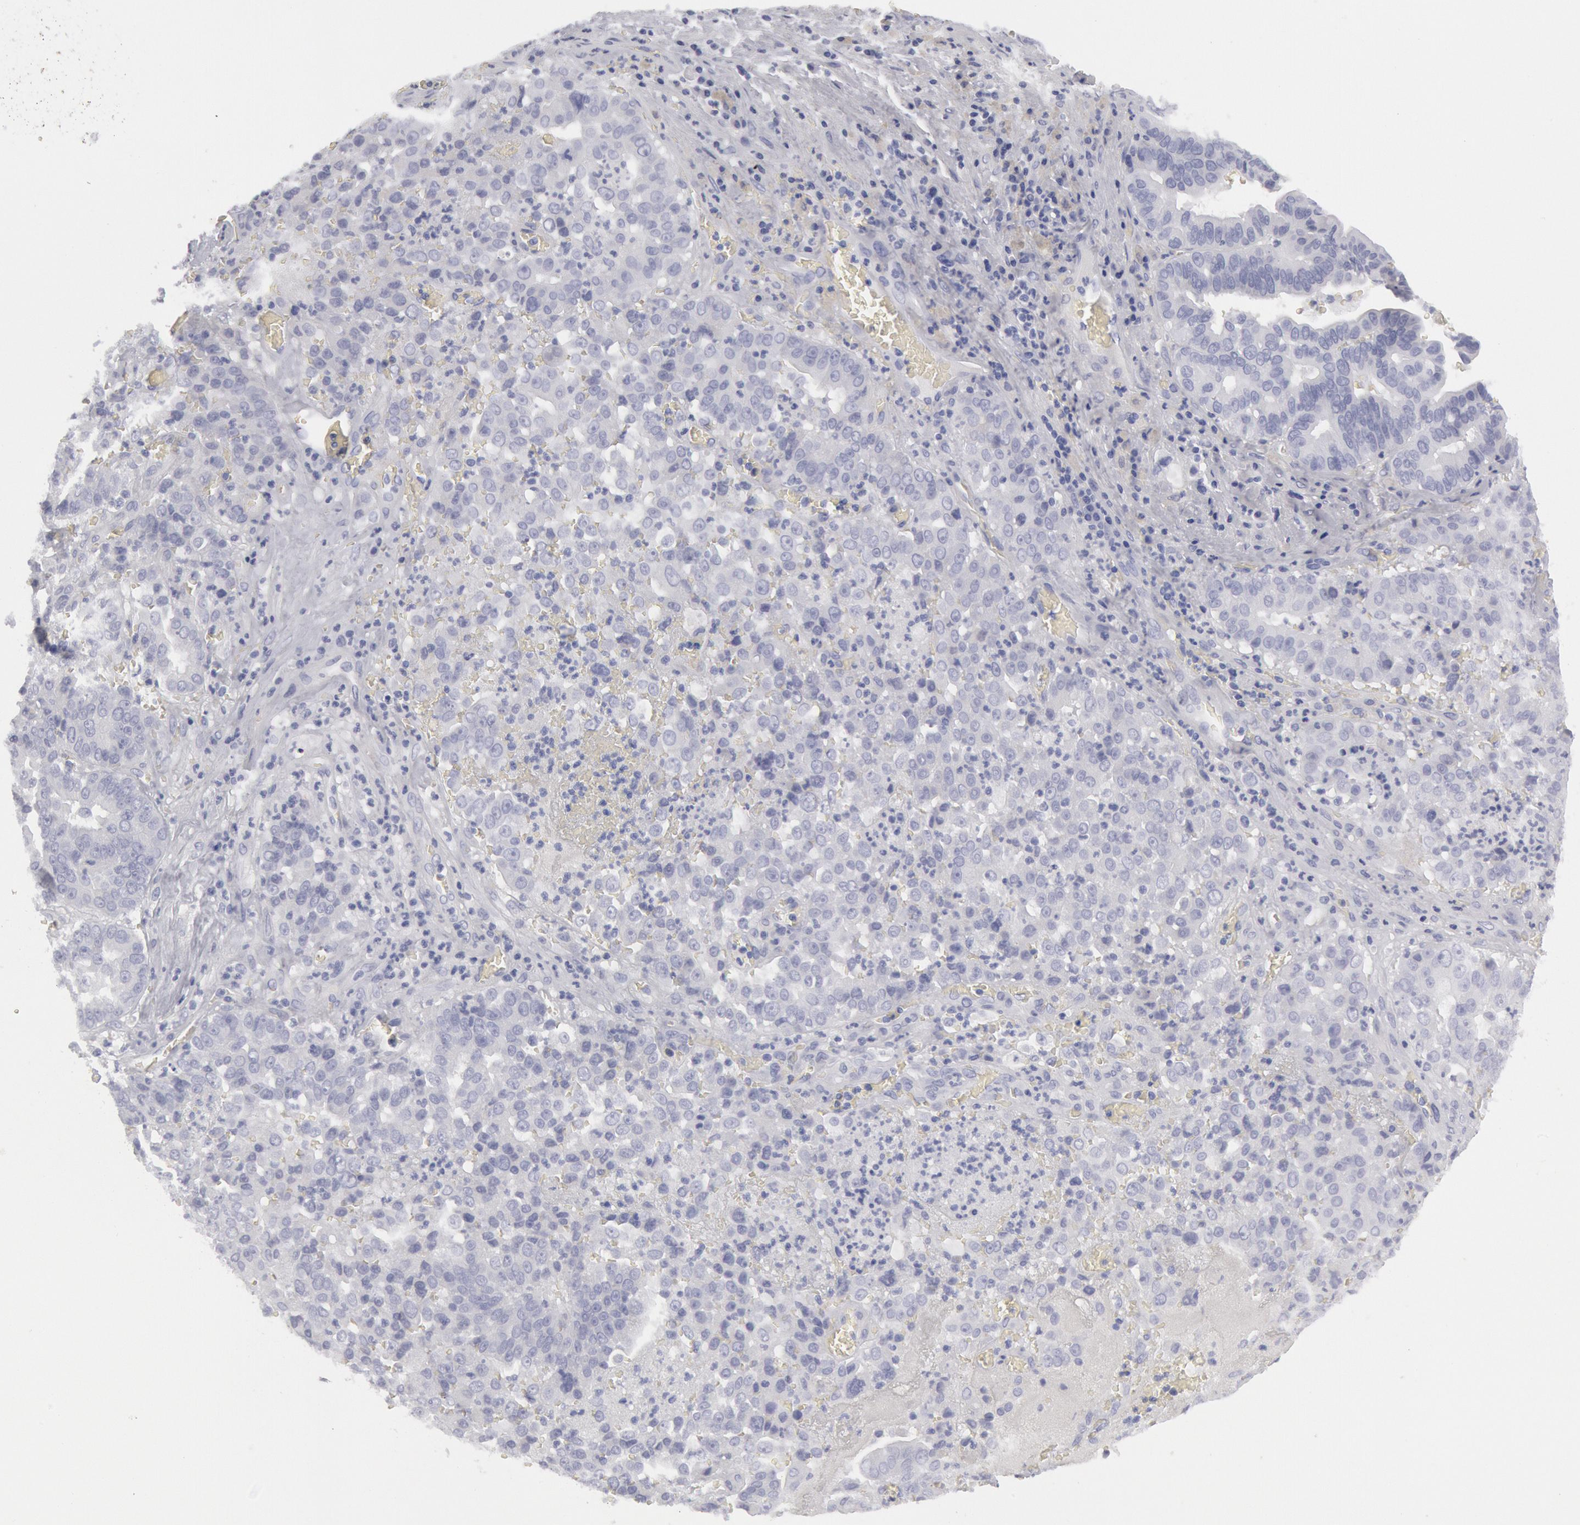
{"staining": {"intensity": "negative", "quantity": "none", "location": "none"}, "tissue": "liver cancer", "cell_type": "Tumor cells", "image_type": "cancer", "snomed": [{"axis": "morphology", "description": "Cholangiocarcinoma"}, {"axis": "topography", "description": "Liver"}], "caption": "Micrograph shows no protein positivity in tumor cells of cholangiocarcinoma (liver) tissue.", "gene": "FHL1", "patient": {"sex": "female", "age": 79}}